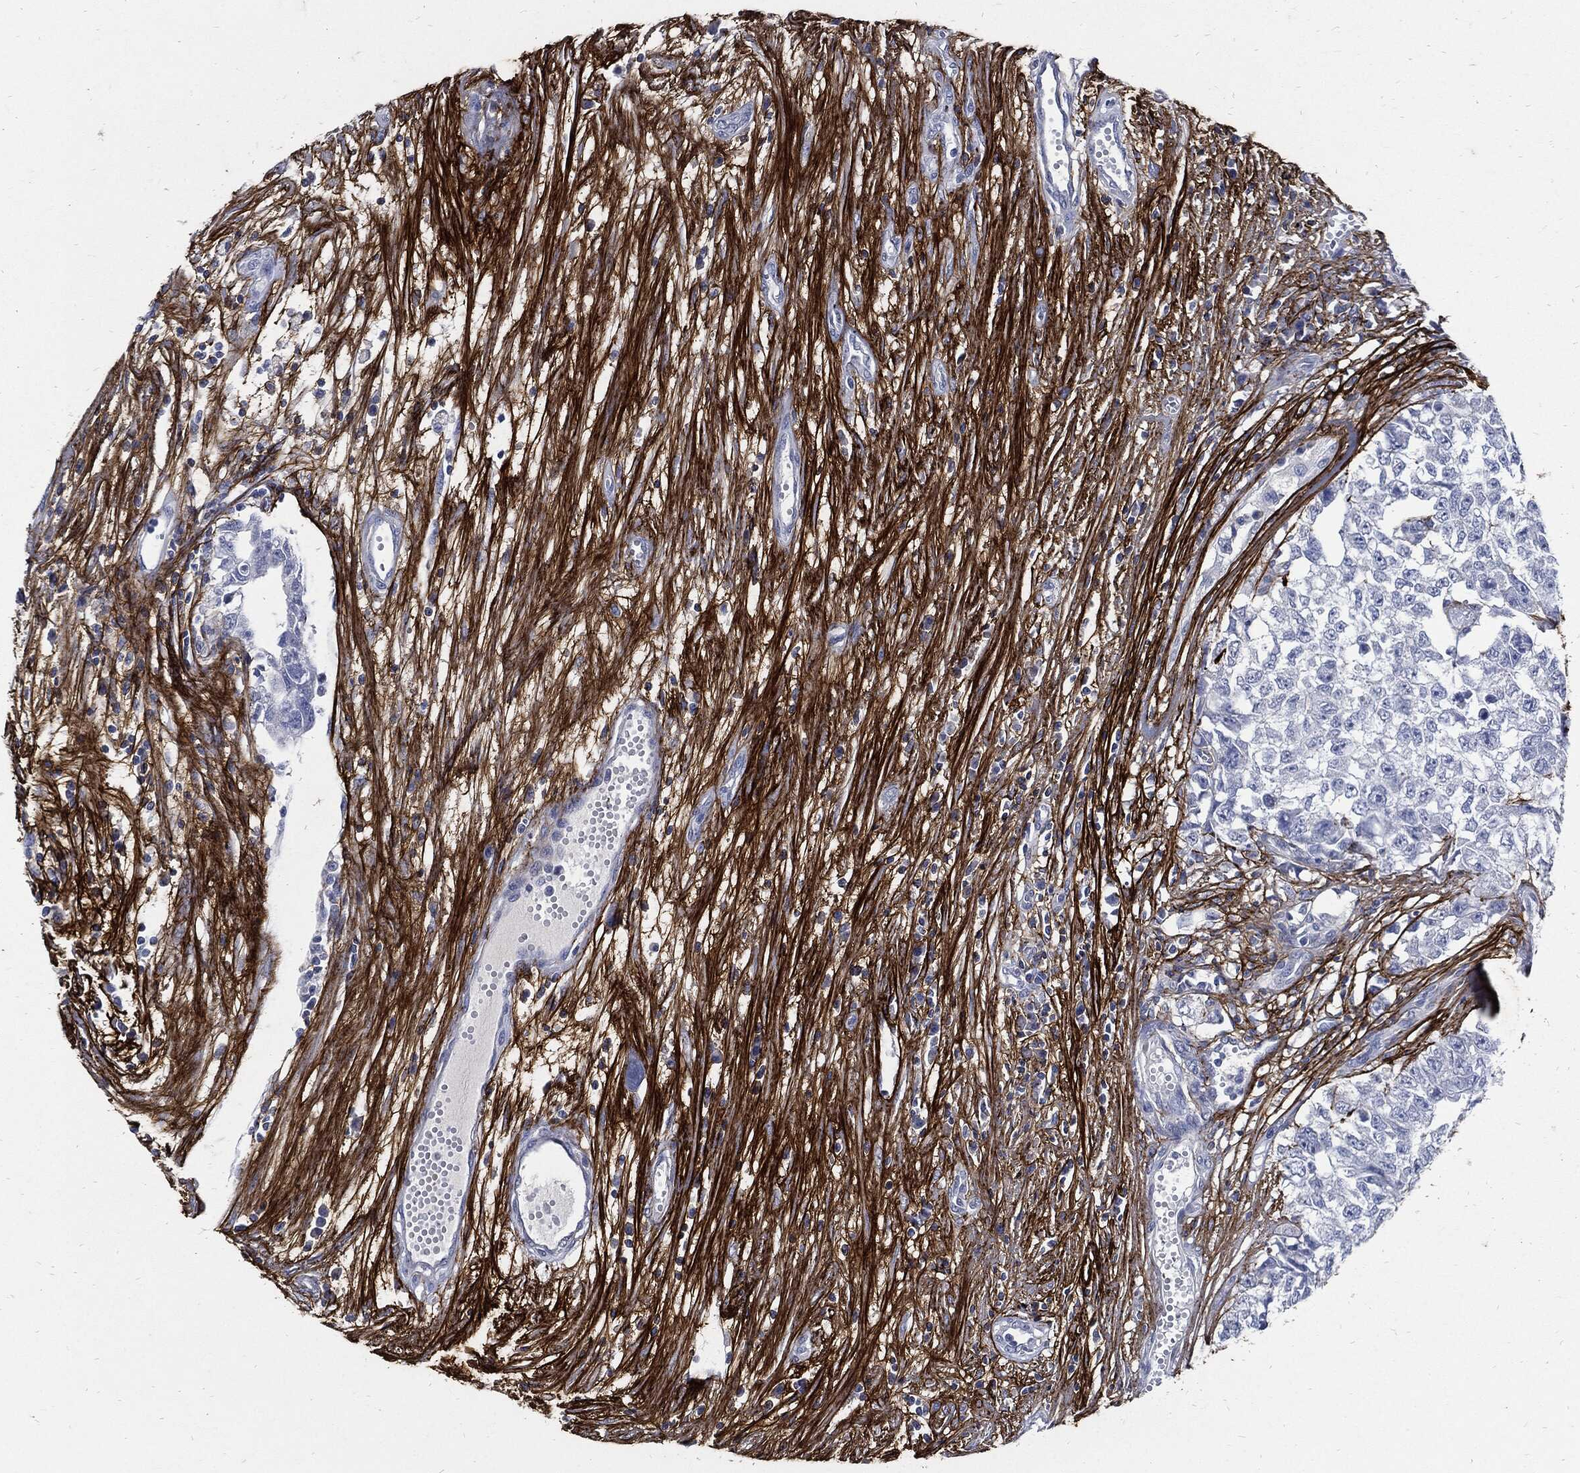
{"staining": {"intensity": "negative", "quantity": "none", "location": "none"}, "tissue": "testis cancer", "cell_type": "Tumor cells", "image_type": "cancer", "snomed": [{"axis": "morphology", "description": "Seminoma, NOS"}, {"axis": "morphology", "description": "Carcinoma, Embryonal, NOS"}, {"axis": "topography", "description": "Testis"}], "caption": "Testis cancer (embryonal carcinoma) stained for a protein using immunohistochemistry demonstrates no positivity tumor cells.", "gene": "FBN1", "patient": {"sex": "male", "age": 22}}